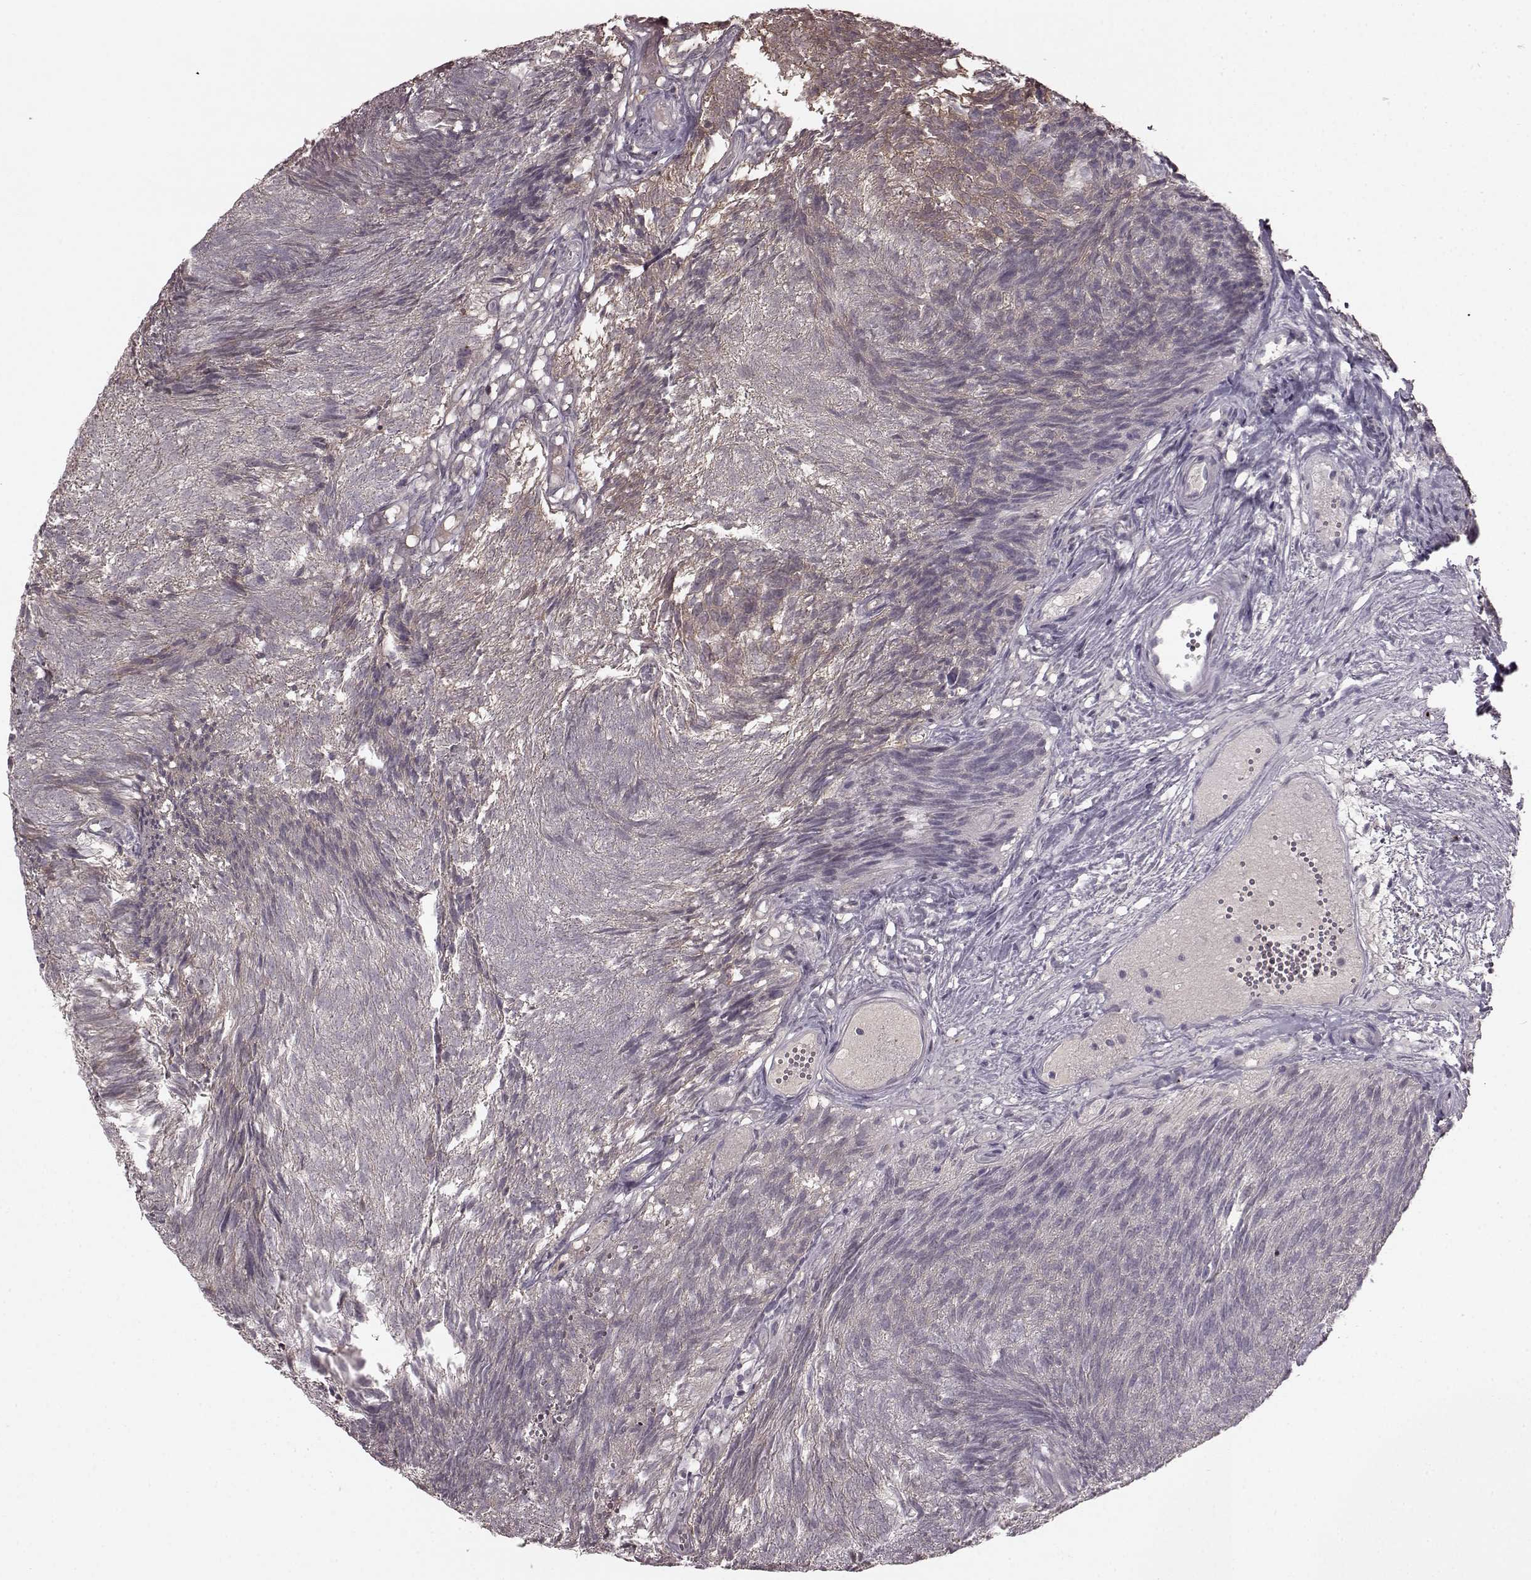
{"staining": {"intensity": "weak", "quantity": "<25%", "location": "cytoplasmic/membranous"}, "tissue": "urothelial cancer", "cell_type": "Tumor cells", "image_type": "cancer", "snomed": [{"axis": "morphology", "description": "Urothelial carcinoma, Low grade"}, {"axis": "topography", "description": "Urinary bladder"}], "caption": "This is an immunohistochemistry (IHC) photomicrograph of urothelial cancer. There is no staining in tumor cells.", "gene": "GSS", "patient": {"sex": "male", "age": 77}}